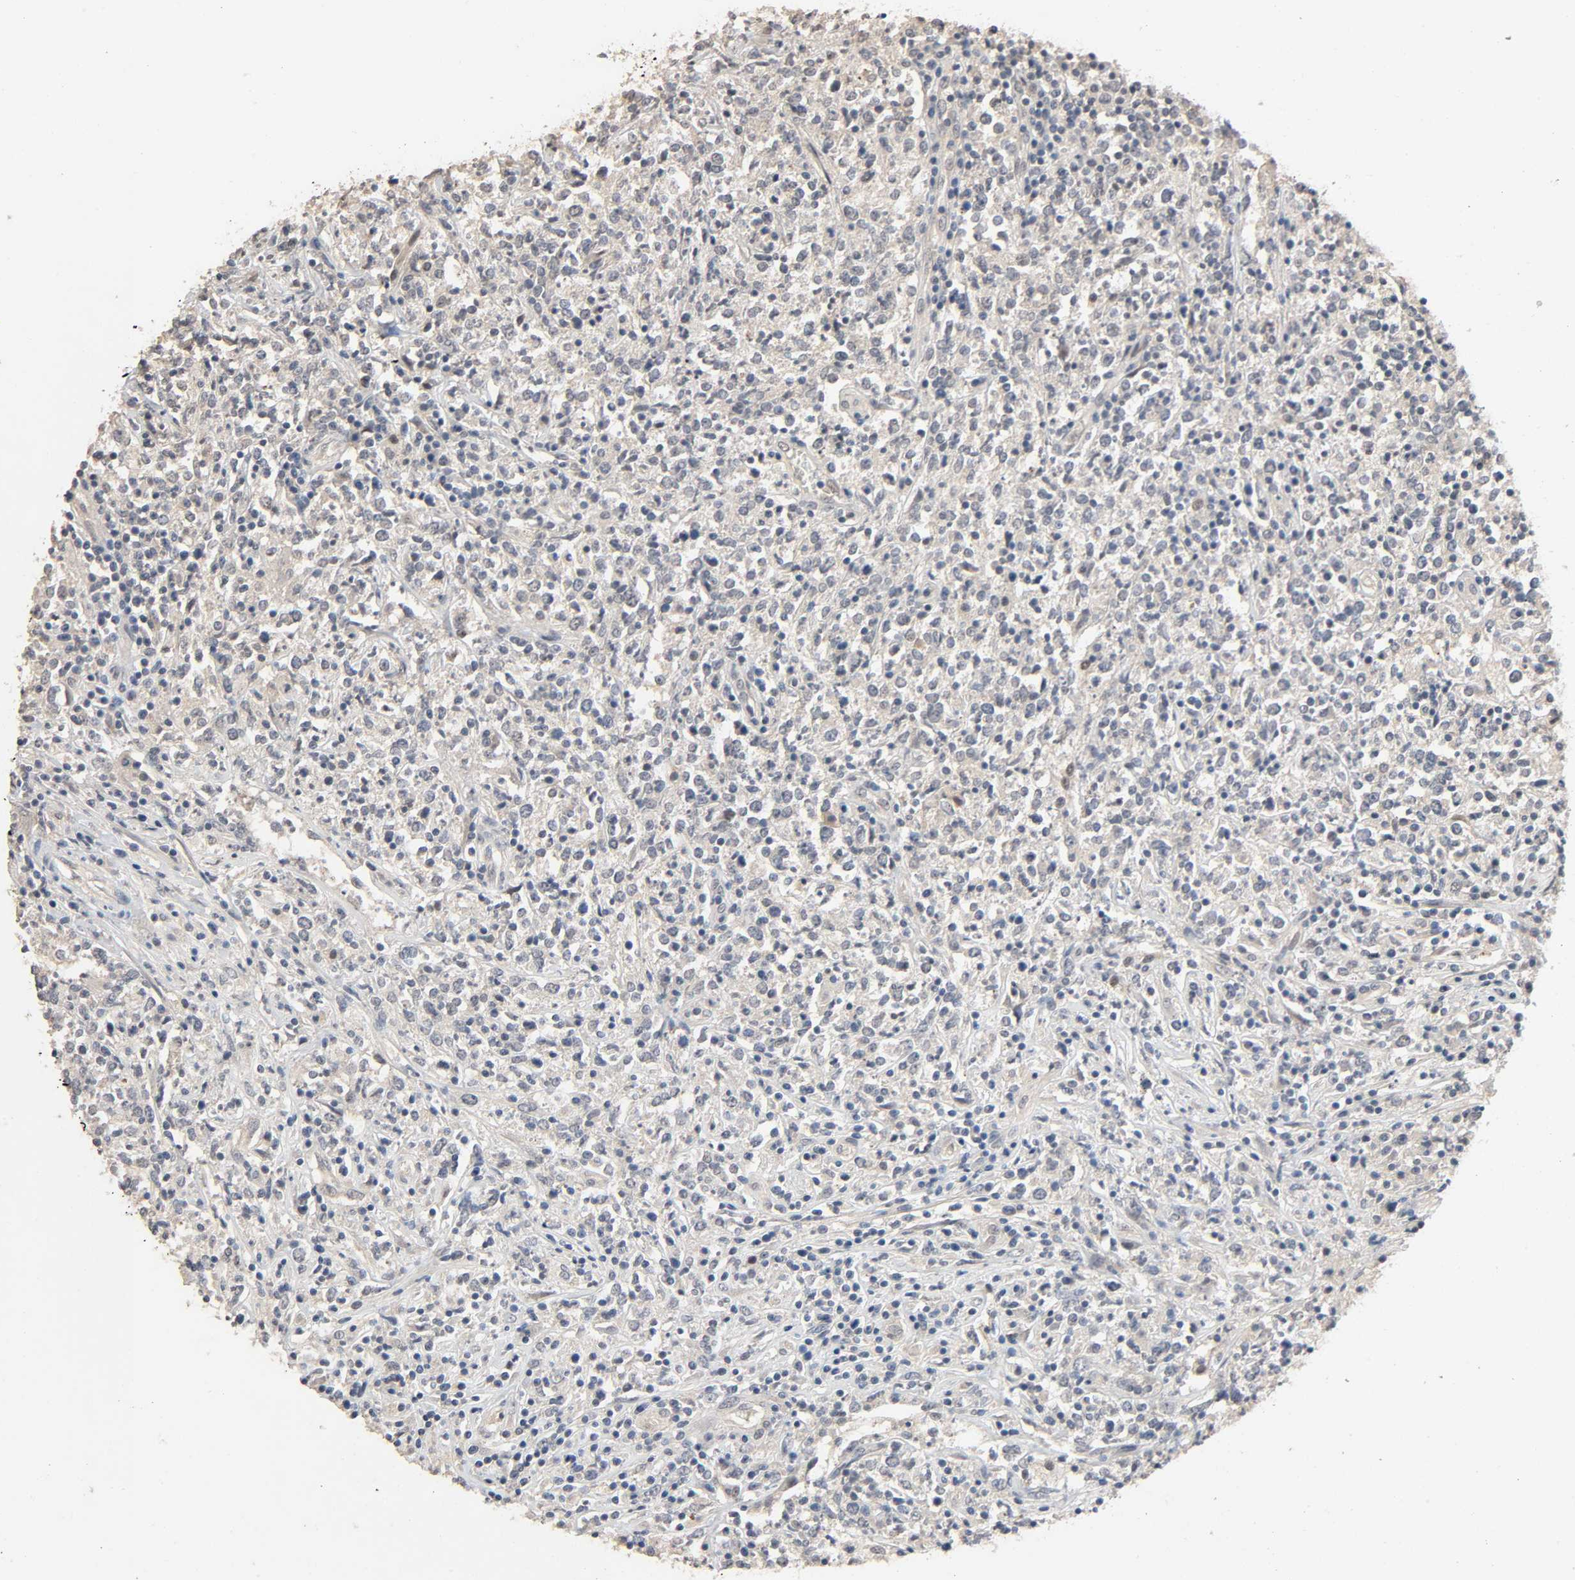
{"staining": {"intensity": "negative", "quantity": "none", "location": "none"}, "tissue": "lymphoma", "cell_type": "Tumor cells", "image_type": "cancer", "snomed": [{"axis": "morphology", "description": "Malignant lymphoma, non-Hodgkin's type, High grade"}, {"axis": "topography", "description": "Lymph node"}], "caption": "Tumor cells are negative for protein expression in human malignant lymphoma, non-Hodgkin's type (high-grade).", "gene": "MAGEA8", "patient": {"sex": "female", "age": 84}}